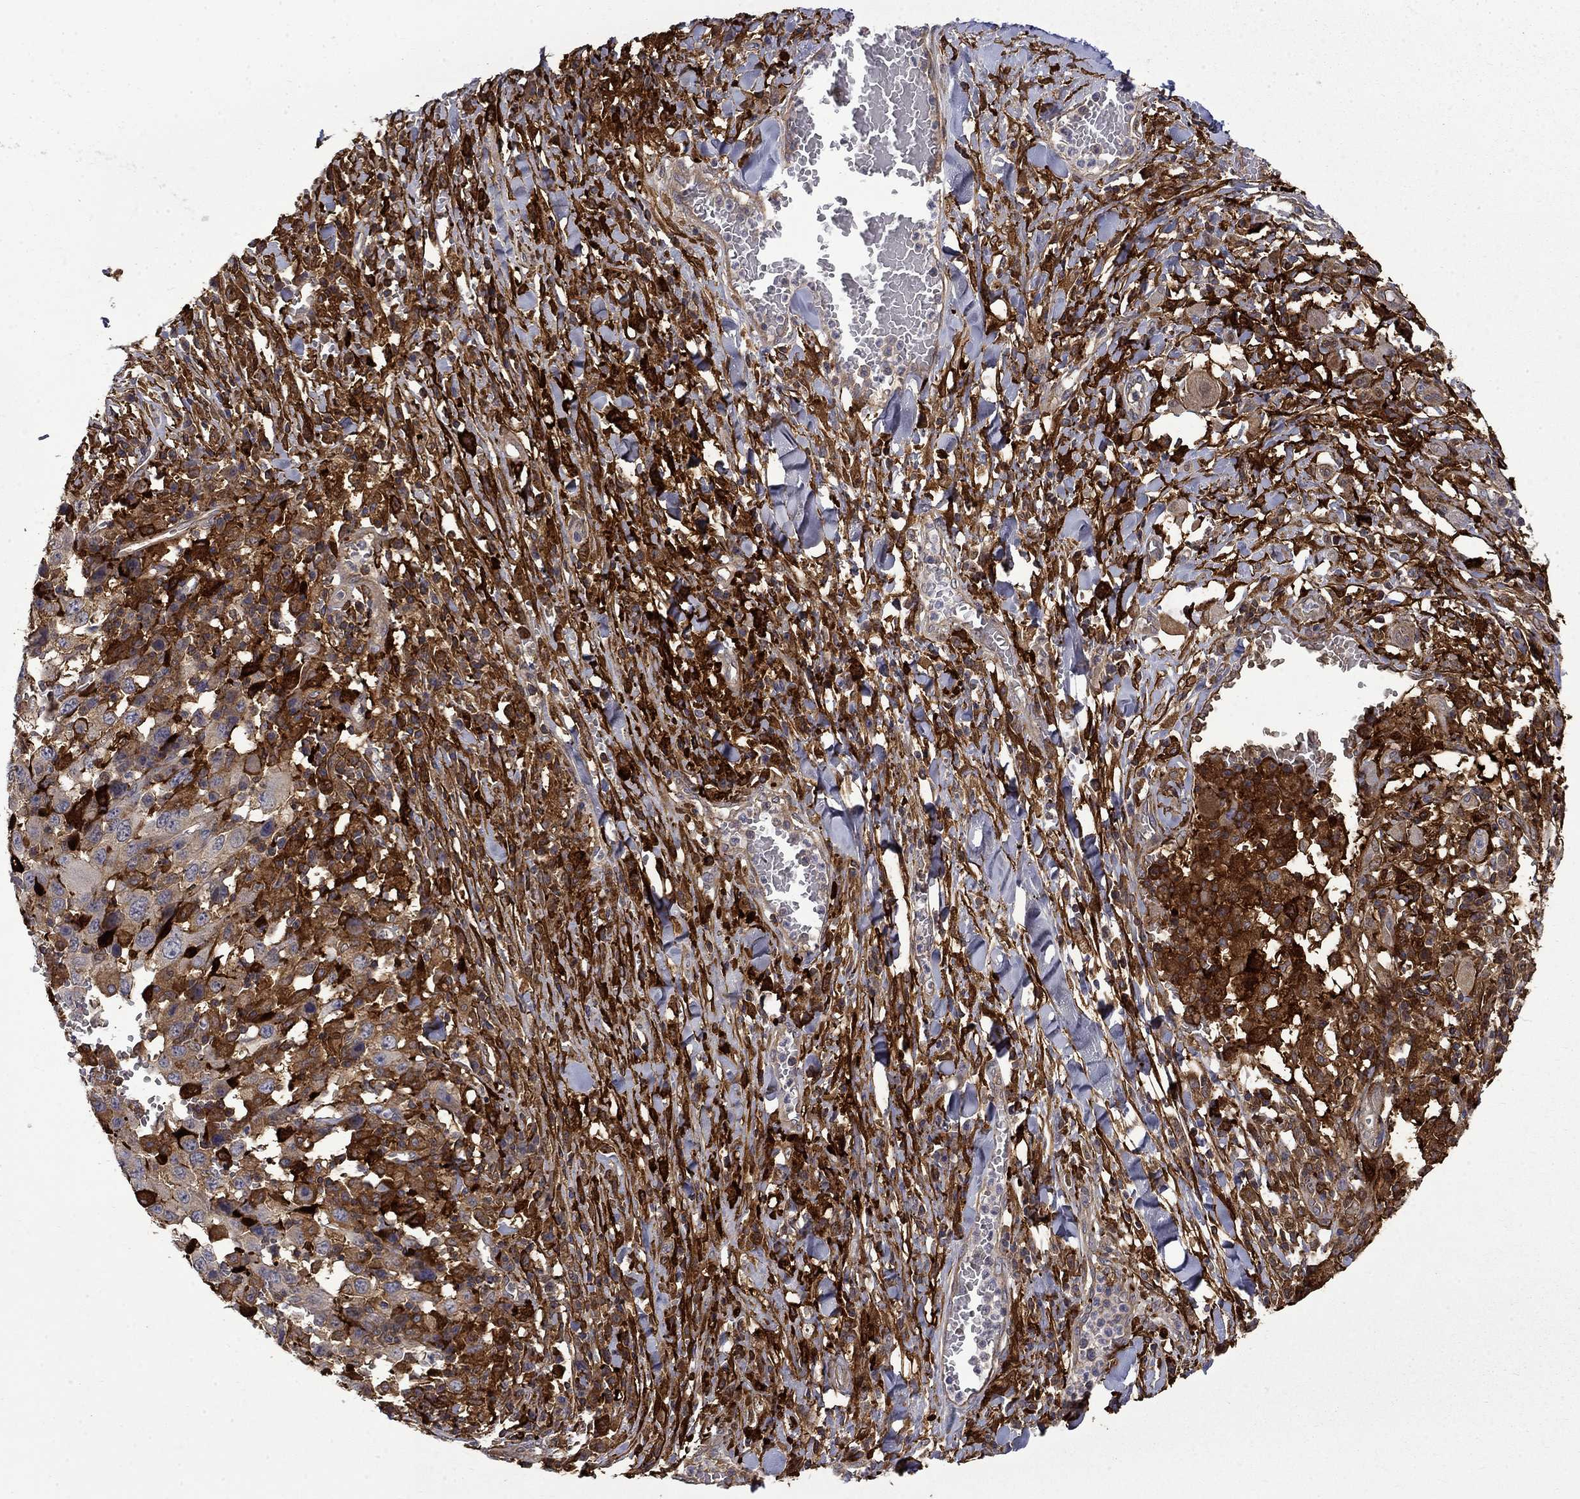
{"staining": {"intensity": "strong", "quantity": ">75%", "location": "cytoplasmic/membranous"}, "tissue": "melanoma", "cell_type": "Tumor cells", "image_type": "cancer", "snomed": [{"axis": "morphology", "description": "Malignant melanoma, NOS"}, {"axis": "topography", "description": "Skin"}], "caption": "Protein staining shows strong cytoplasmic/membranous expression in approximately >75% of tumor cells in malignant melanoma.", "gene": "PCBP3", "patient": {"sex": "female", "age": 91}}